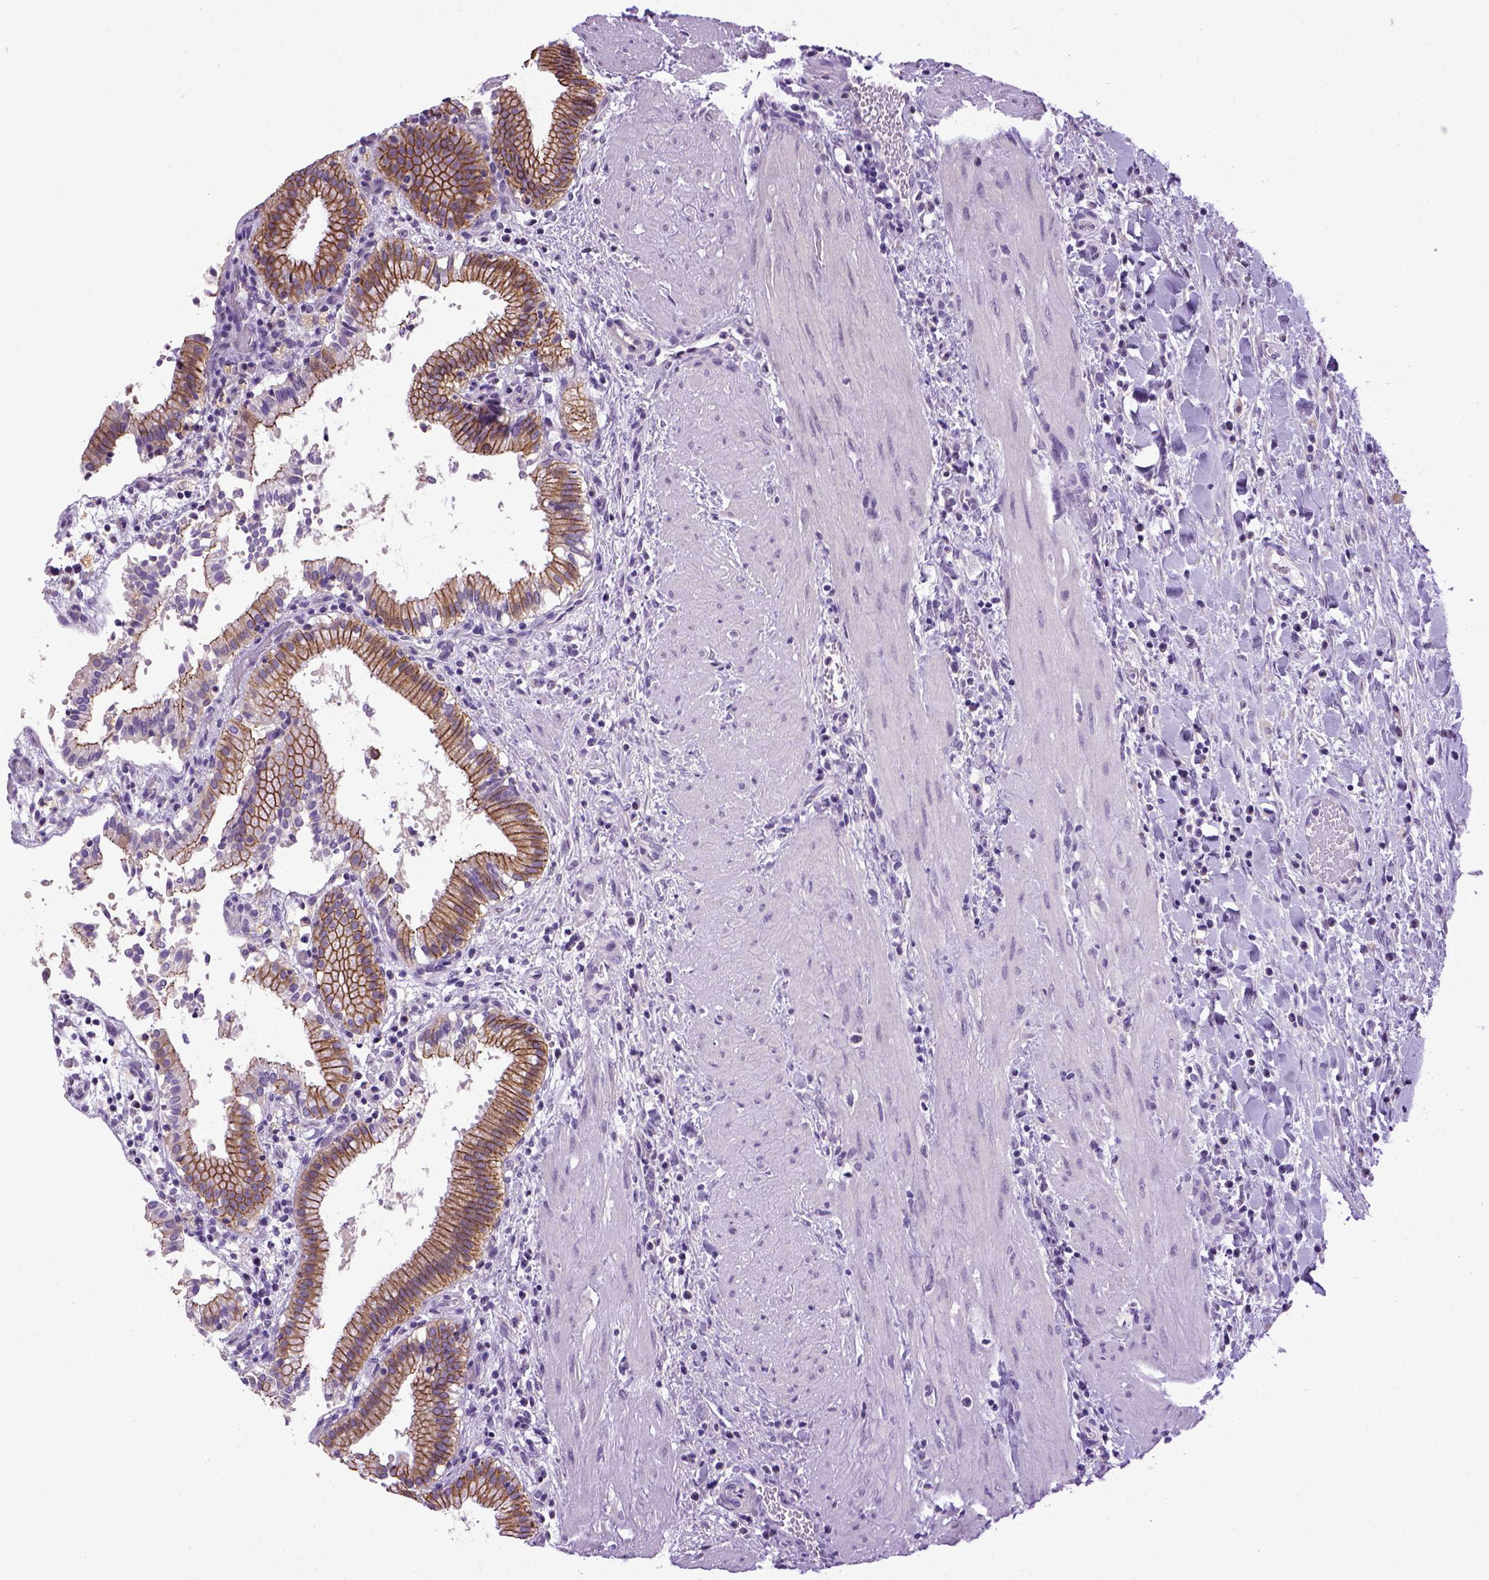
{"staining": {"intensity": "strong", "quantity": ">75%", "location": "cytoplasmic/membranous"}, "tissue": "gallbladder", "cell_type": "Glandular cells", "image_type": "normal", "snomed": [{"axis": "morphology", "description": "Normal tissue, NOS"}, {"axis": "topography", "description": "Gallbladder"}], "caption": "High-power microscopy captured an immunohistochemistry (IHC) photomicrograph of normal gallbladder, revealing strong cytoplasmic/membranous positivity in about >75% of glandular cells.", "gene": "CDH1", "patient": {"sex": "male", "age": 42}}